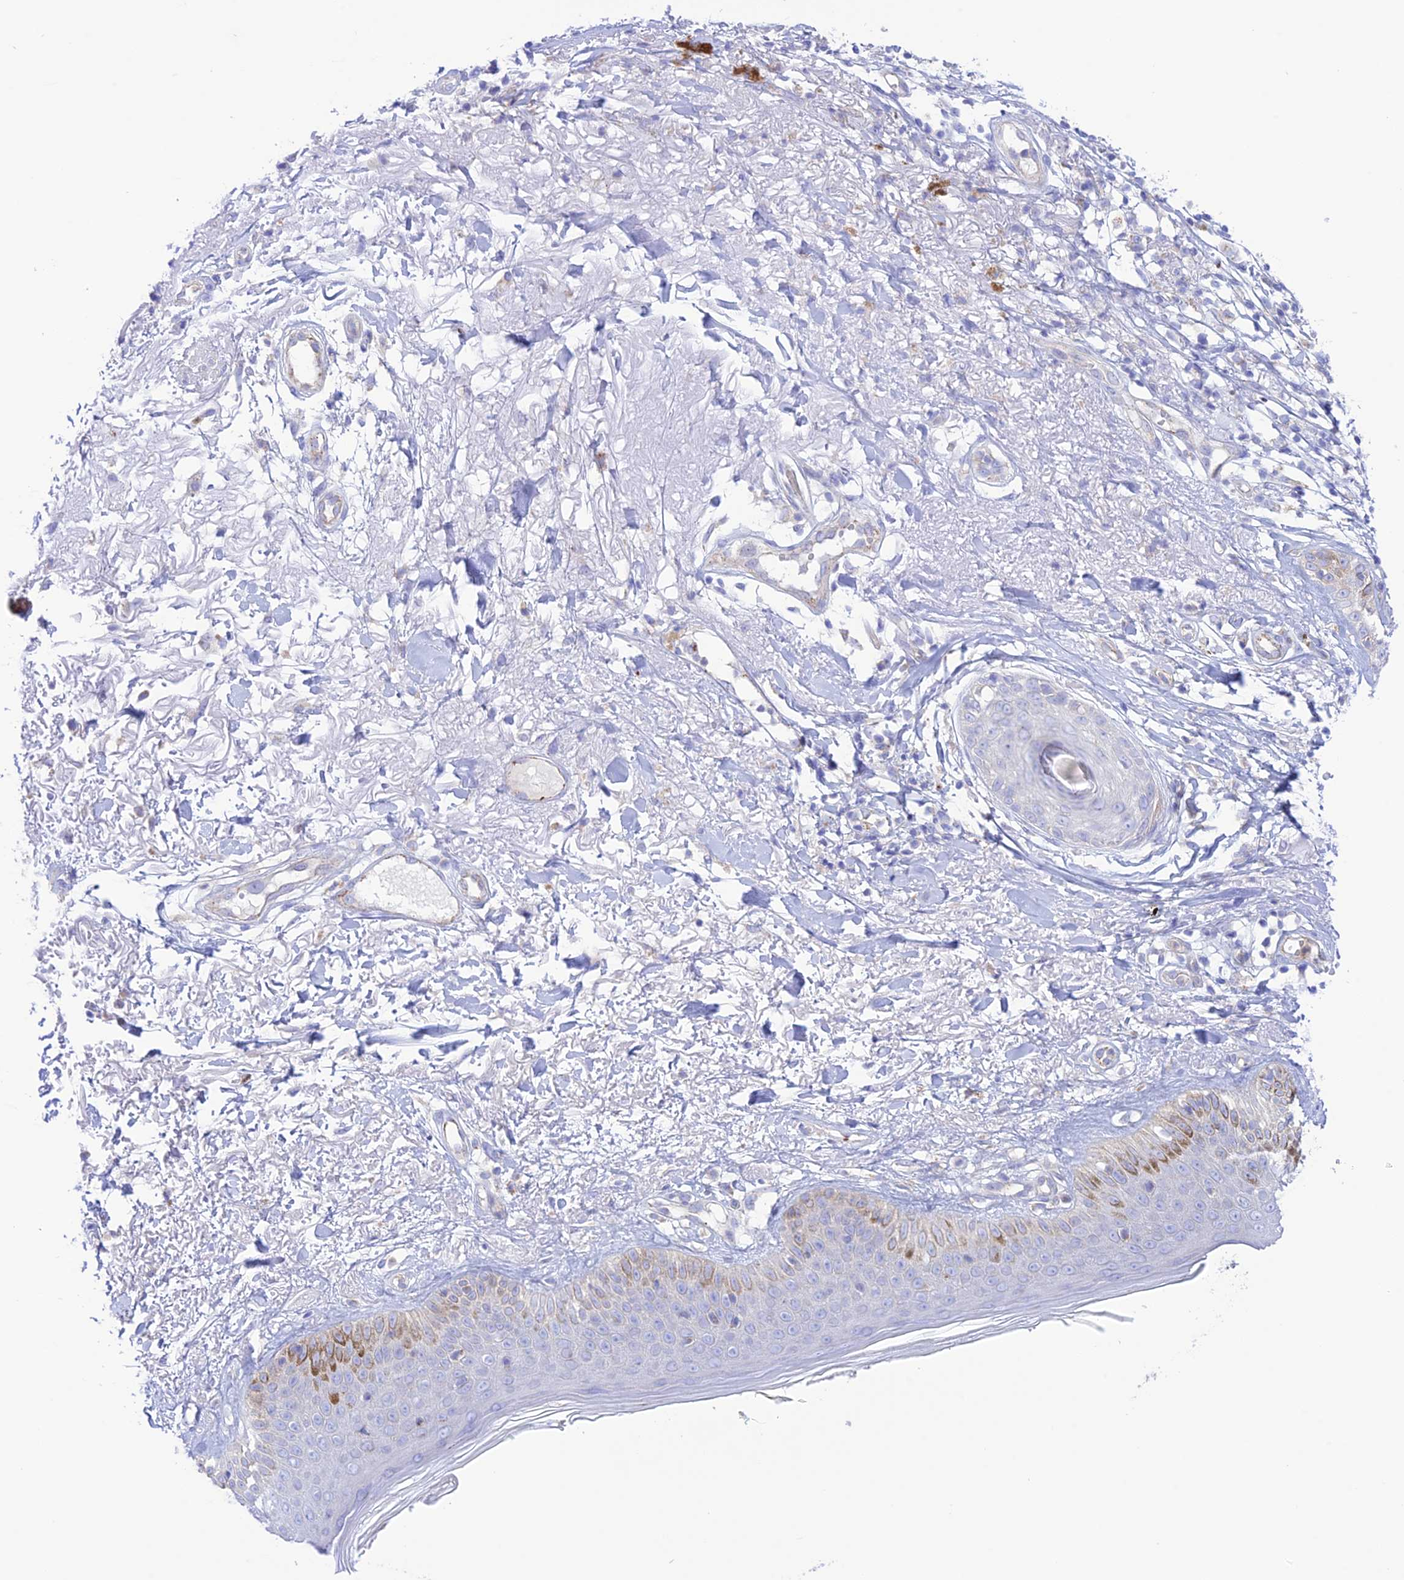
{"staining": {"intensity": "weak", "quantity": "<25%", "location": "cytoplasmic/membranous"}, "tissue": "melanoma", "cell_type": "Tumor cells", "image_type": "cancer", "snomed": [{"axis": "morphology", "description": "Malignant melanoma, NOS"}, {"axis": "topography", "description": "Skin"}], "caption": "Histopathology image shows no significant protein staining in tumor cells of melanoma.", "gene": "CHSY3", "patient": {"sex": "female", "age": 94}}